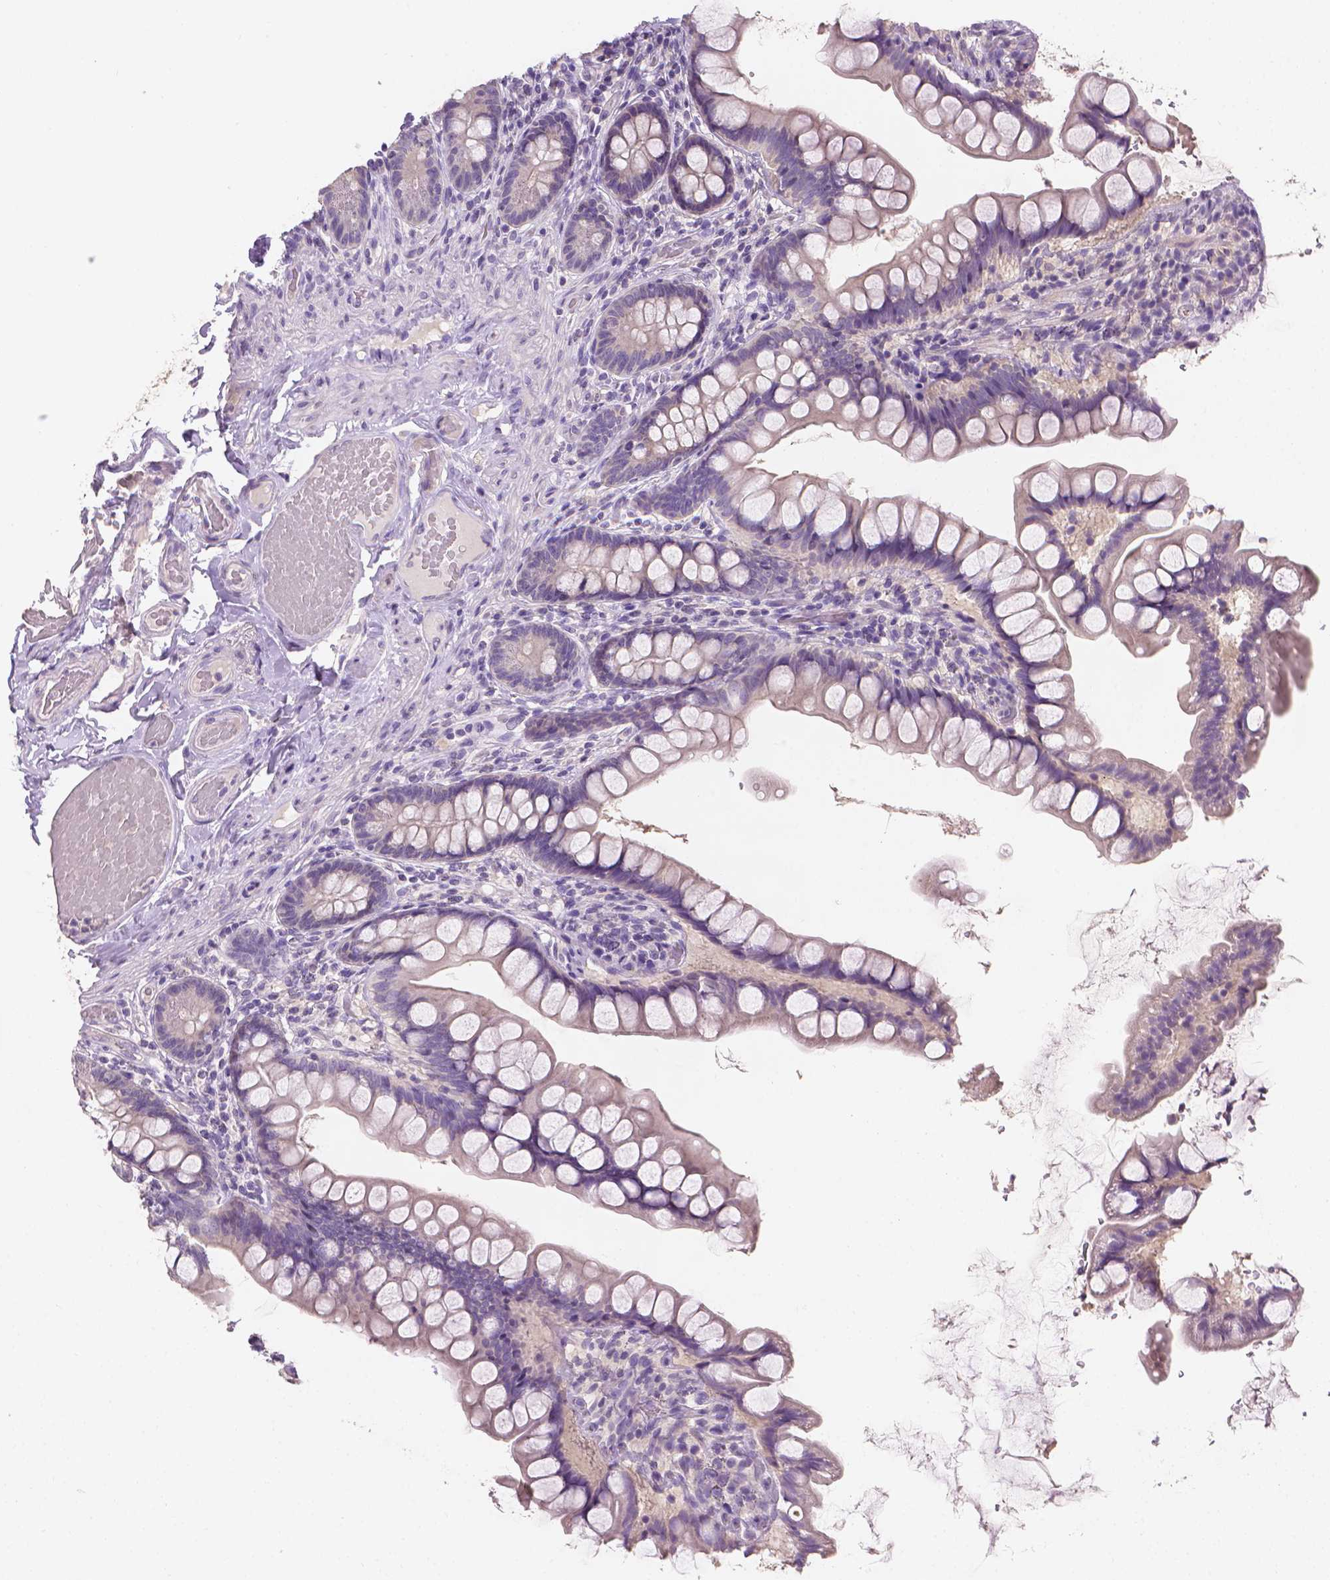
{"staining": {"intensity": "negative", "quantity": "none", "location": "none"}, "tissue": "small intestine", "cell_type": "Glandular cells", "image_type": "normal", "snomed": [{"axis": "morphology", "description": "Normal tissue, NOS"}, {"axis": "topography", "description": "Small intestine"}], "caption": "An immunohistochemistry (IHC) photomicrograph of benign small intestine is shown. There is no staining in glandular cells of small intestine.", "gene": "FASN", "patient": {"sex": "male", "age": 70}}